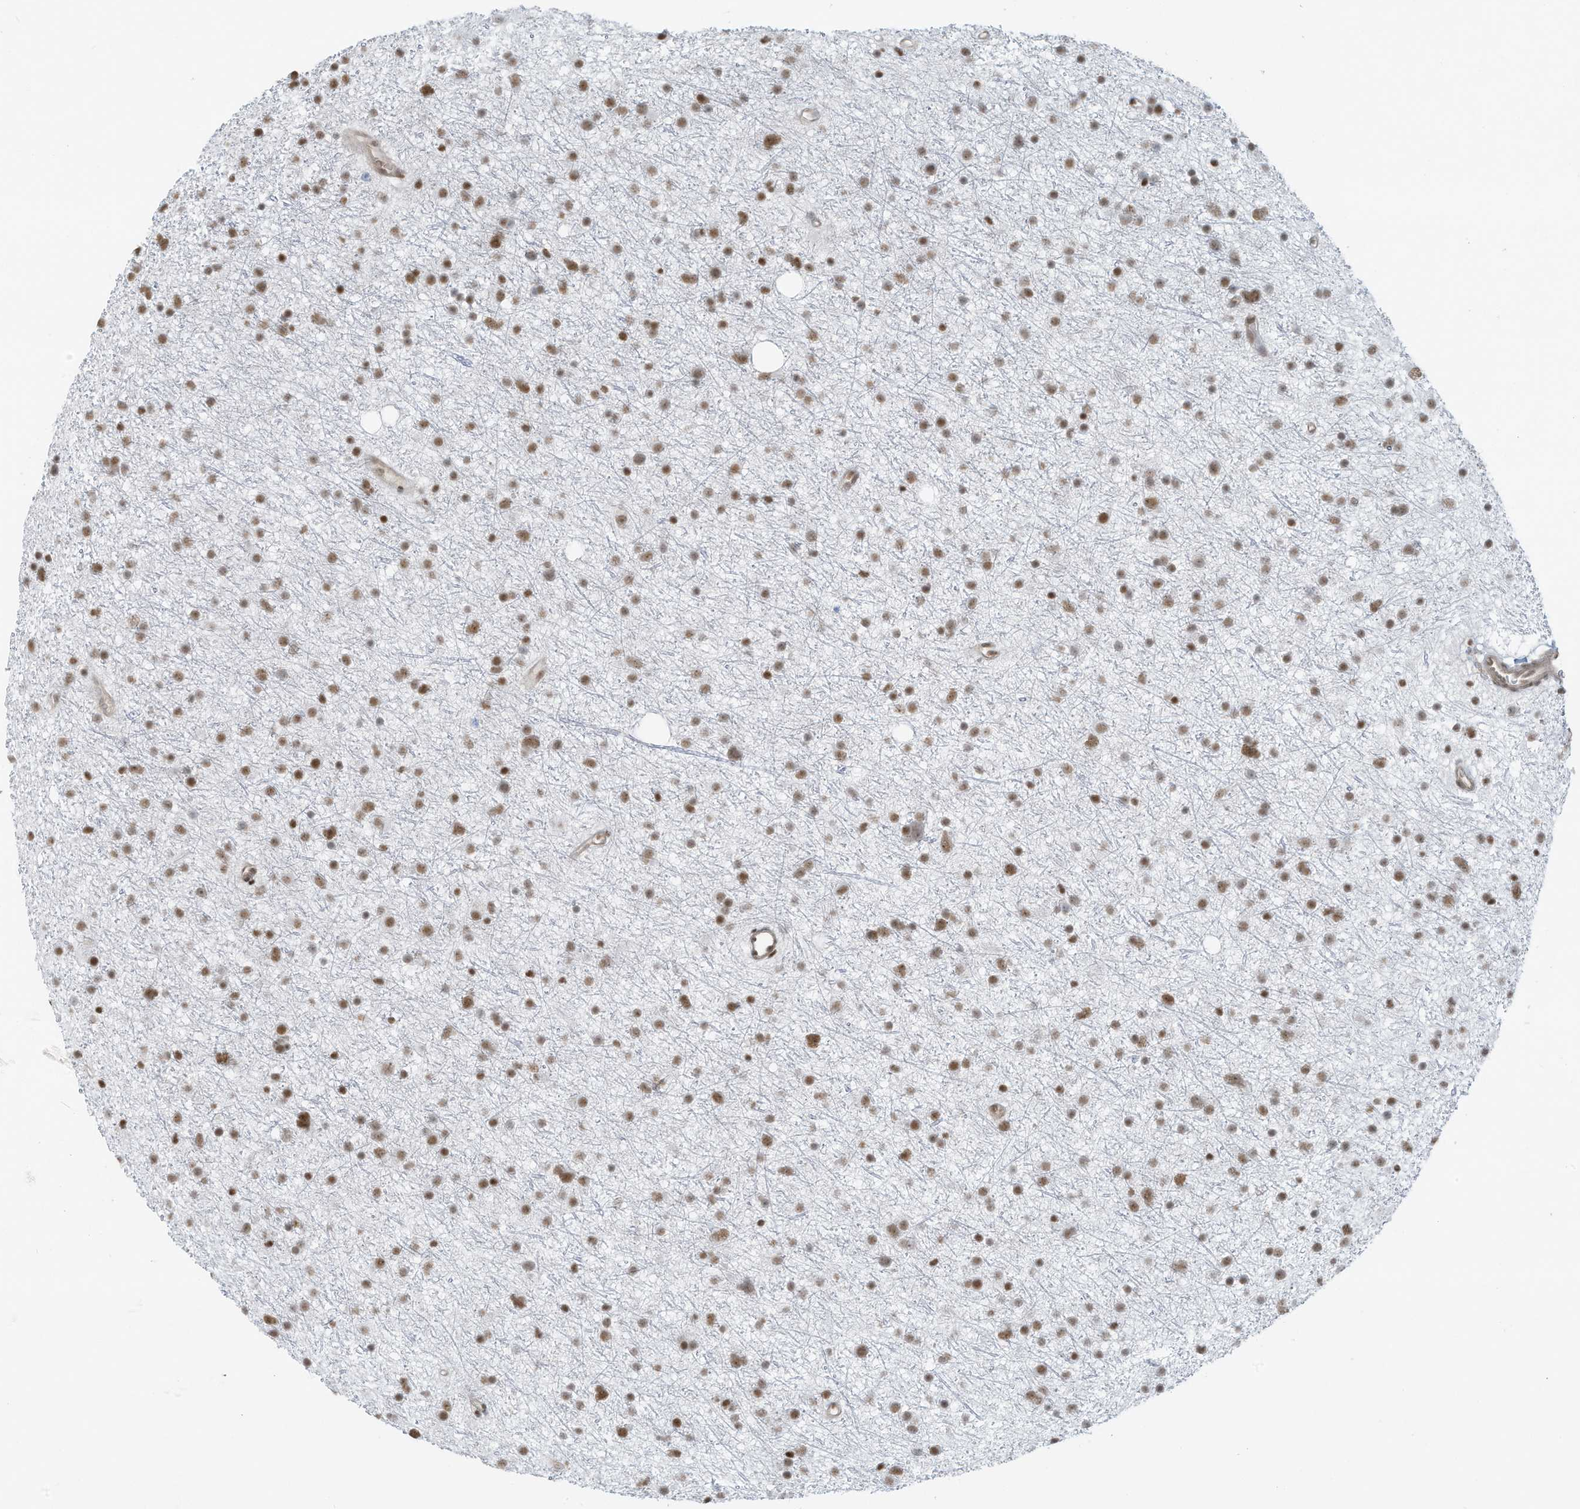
{"staining": {"intensity": "moderate", "quantity": ">75%", "location": "nuclear"}, "tissue": "glioma", "cell_type": "Tumor cells", "image_type": "cancer", "snomed": [{"axis": "morphology", "description": "Glioma, malignant, Low grade"}, {"axis": "topography", "description": "Cerebral cortex"}], "caption": "Protein expression analysis of glioma demonstrates moderate nuclear staining in about >75% of tumor cells. (Stains: DAB in brown, nuclei in blue, Microscopy: brightfield microscopy at high magnification).", "gene": "DBR1", "patient": {"sex": "female", "age": 39}}